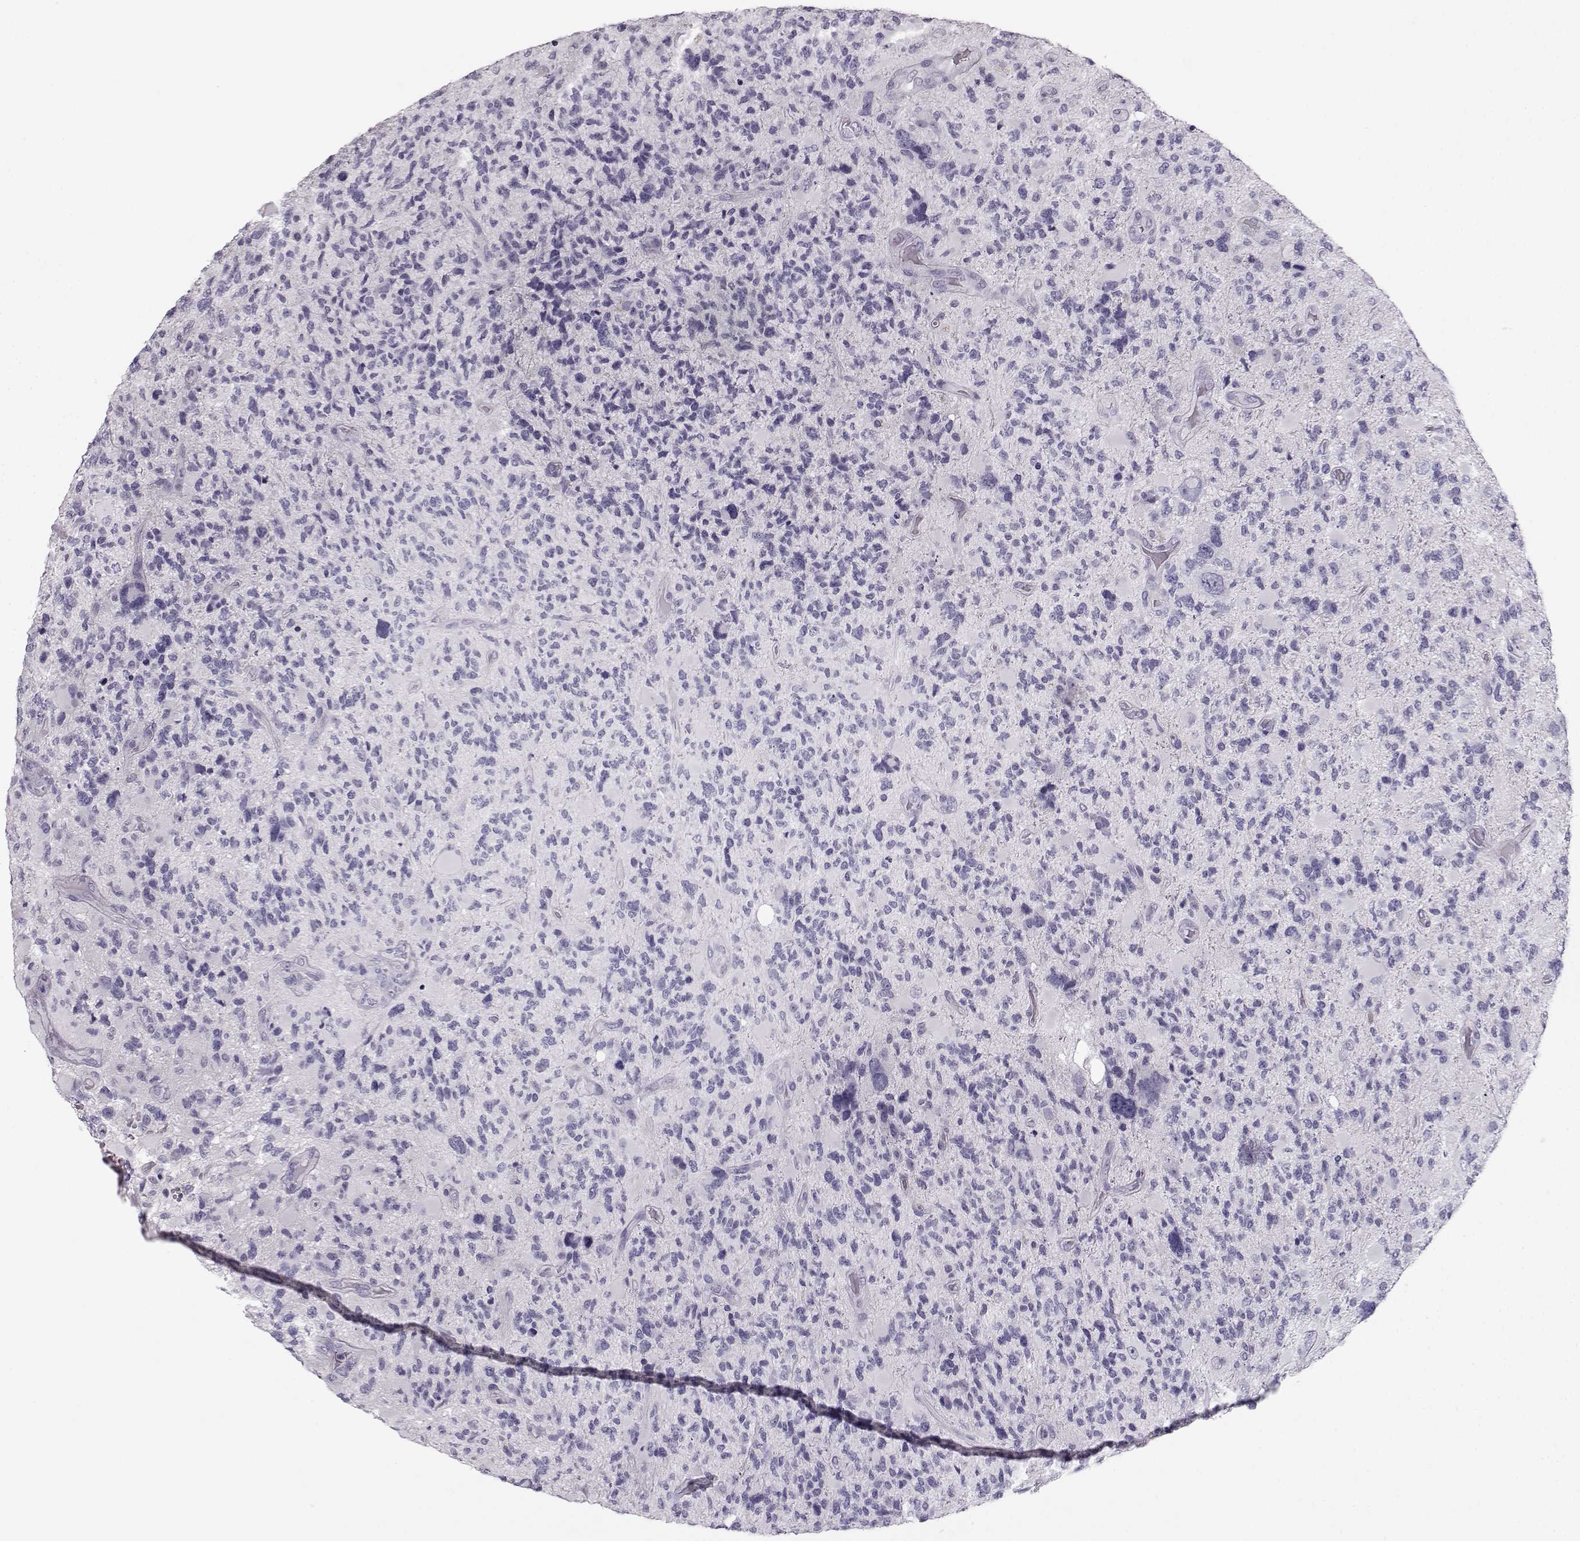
{"staining": {"intensity": "negative", "quantity": "none", "location": "none"}, "tissue": "glioma", "cell_type": "Tumor cells", "image_type": "cancer", "snomed": [{"axis": "morphology", "description": "Glioma, malignant, High grade"}, {"axis": "topography", "description": "Brain"}], "caption": "IHC photomicrograph of neoplastic tissue: human malignant high-grade glioma stained with DAB displays no significant protein expression in tumor cells.", "gene": "BFSP2", "patient": {"sex": "female", "age": 71}}